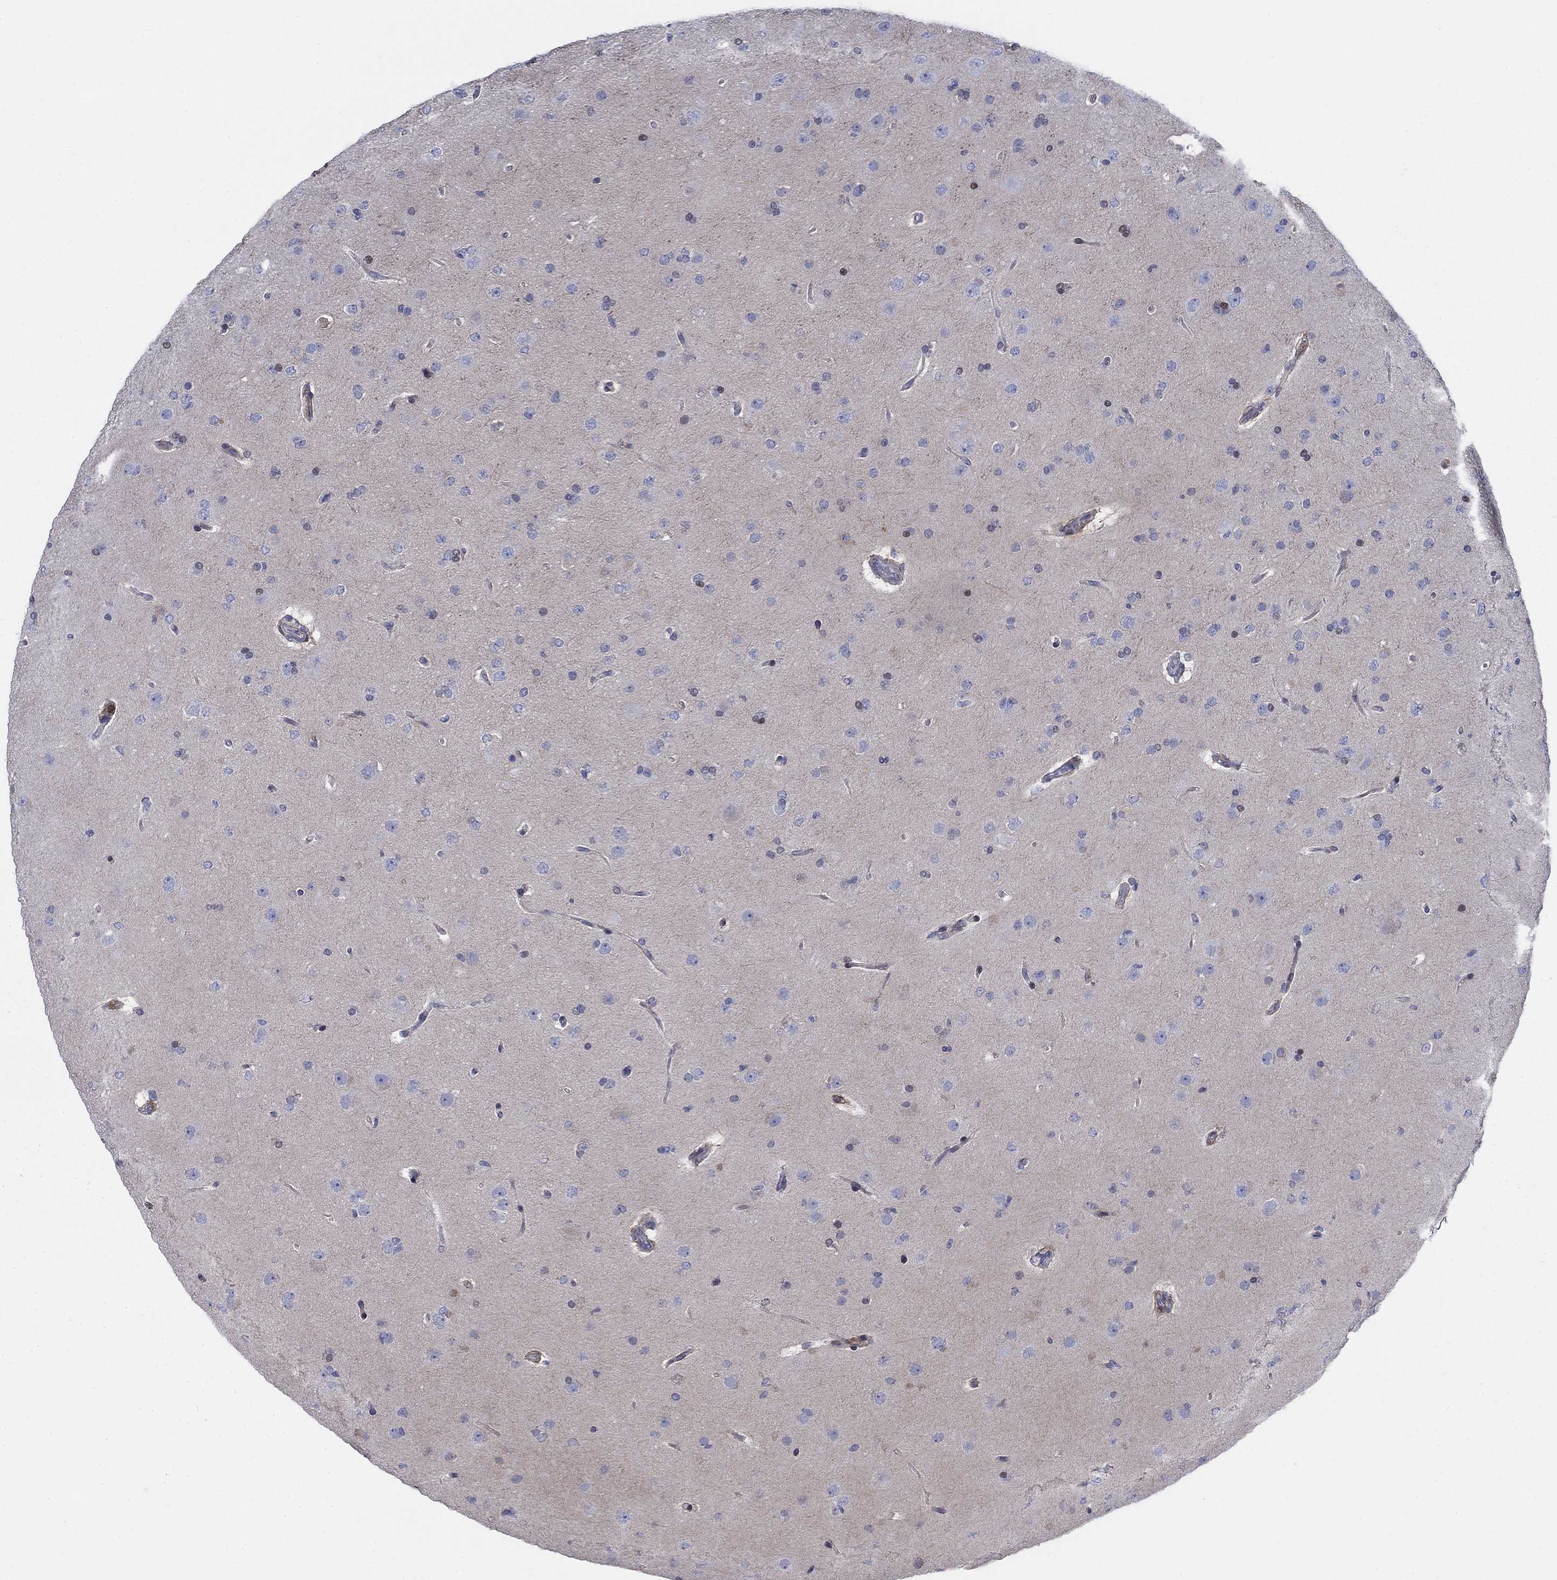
{"staining": {"intensity": "negative", "quantity": "none", "location": "none"}, "tissue": "glioma", "cell_type": "Tumor cells", "image_type": "cancer", "snomed": [{"axis": "morphology", "description": "Glioma, malignant, NOS"}, {"axis": "topography", "description": "Cerebral cortex"}], "caption": "This is a histopathology image of IHC staining of glioma, which shows no expression in tumor cells. (DAB immunohistochemistry (IHC) with hematoxylin counter stain).", "gene": "MYO3A", "patient": {"sex": "male", "age": 58}}